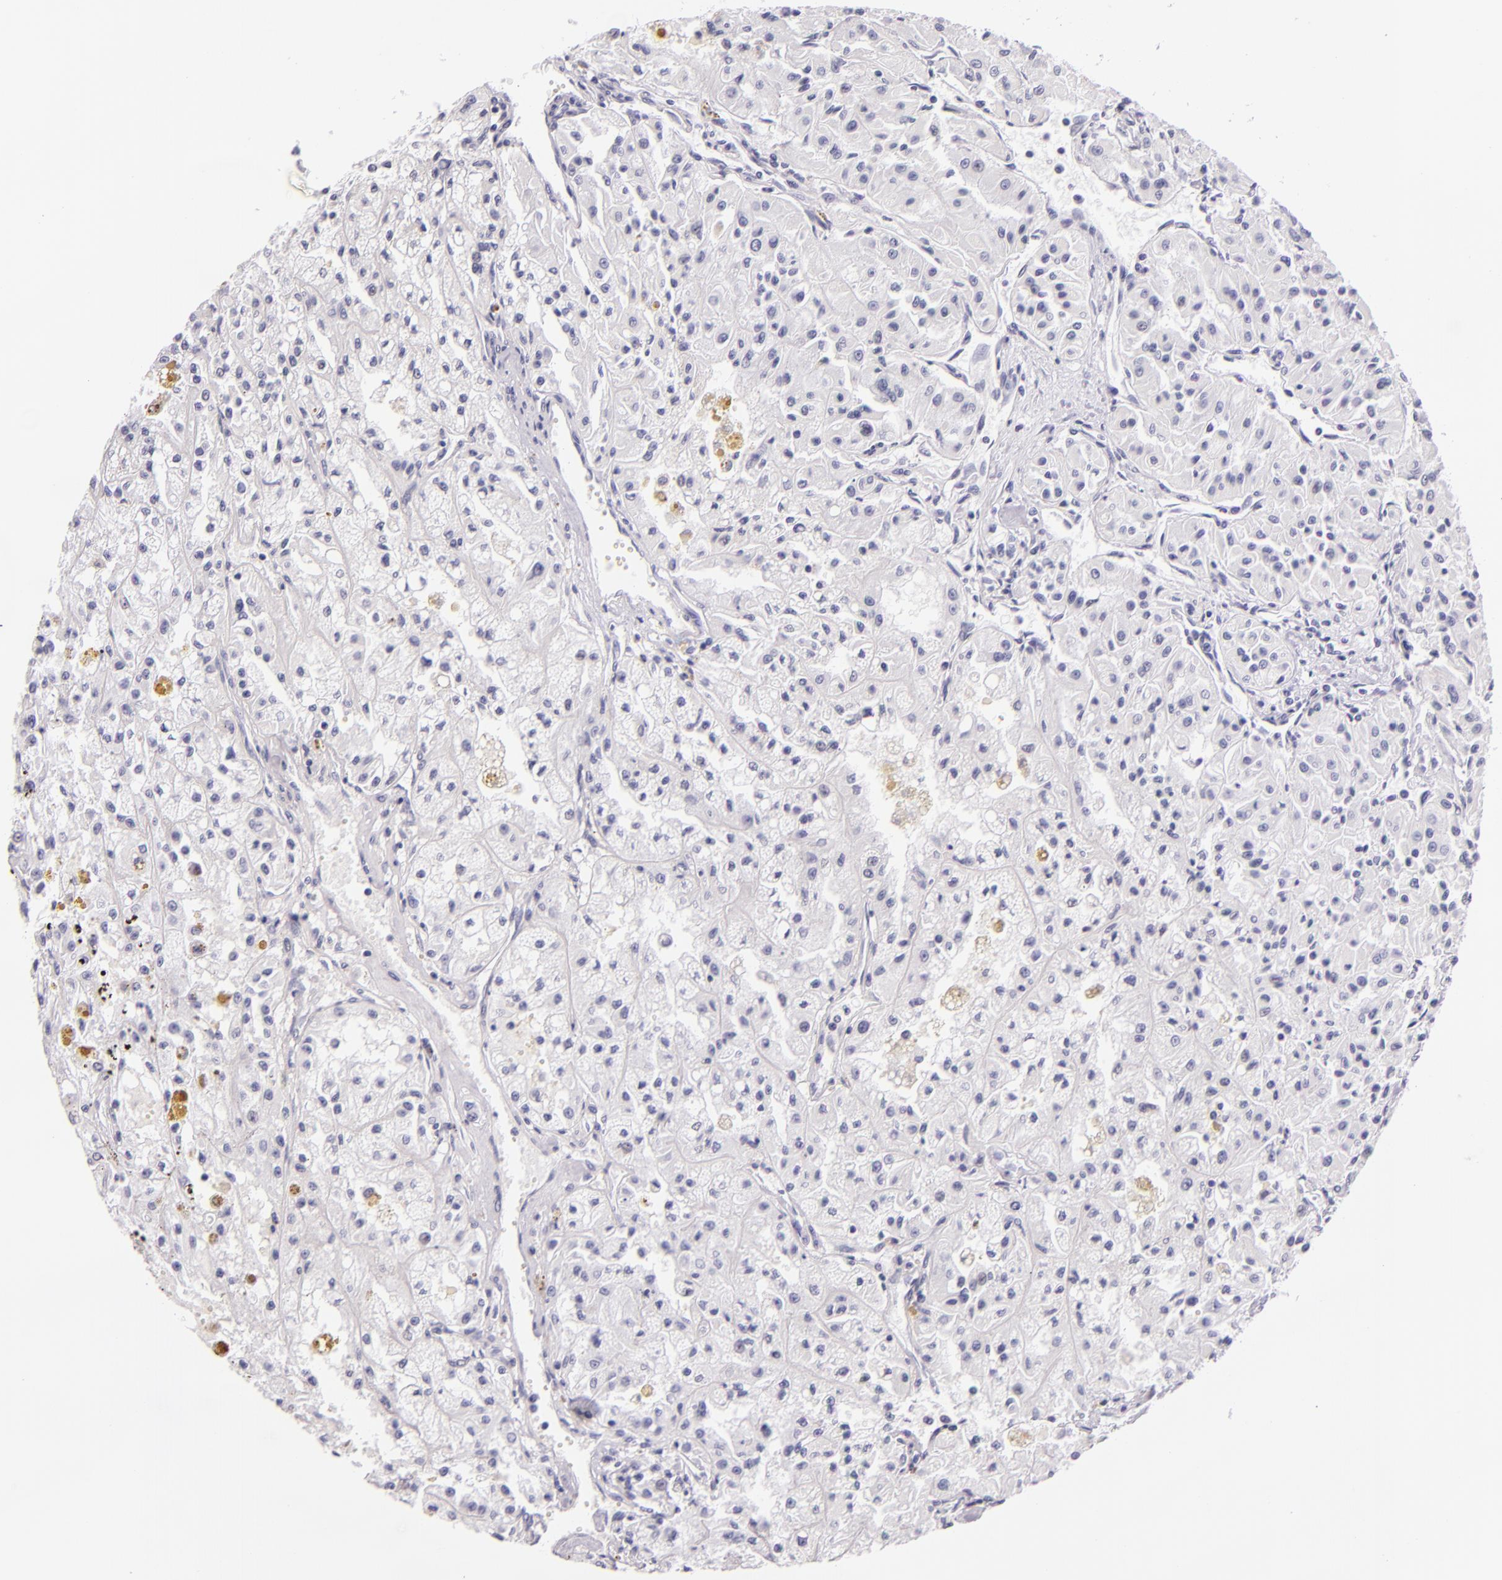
{"staining": {"intensity": "negative", "quantity": "none", "location": "none"}, "tissue": "renal cancer", "cell_type": "Tumor cells", "image_type": "cancer", "snomed": [{"axis": "morphology", "description": "Adenocarcinoma, NOS"}, {"axis": "topography", "description": "Kidney"}], "caption": "This is an immunohistochemistry (IHC) micrograph of human renal adenocarcinoma. There is no staining in tumor cells.", "gene": "HSP90AA1", "patient": {"sex": "male", "age": 78}}